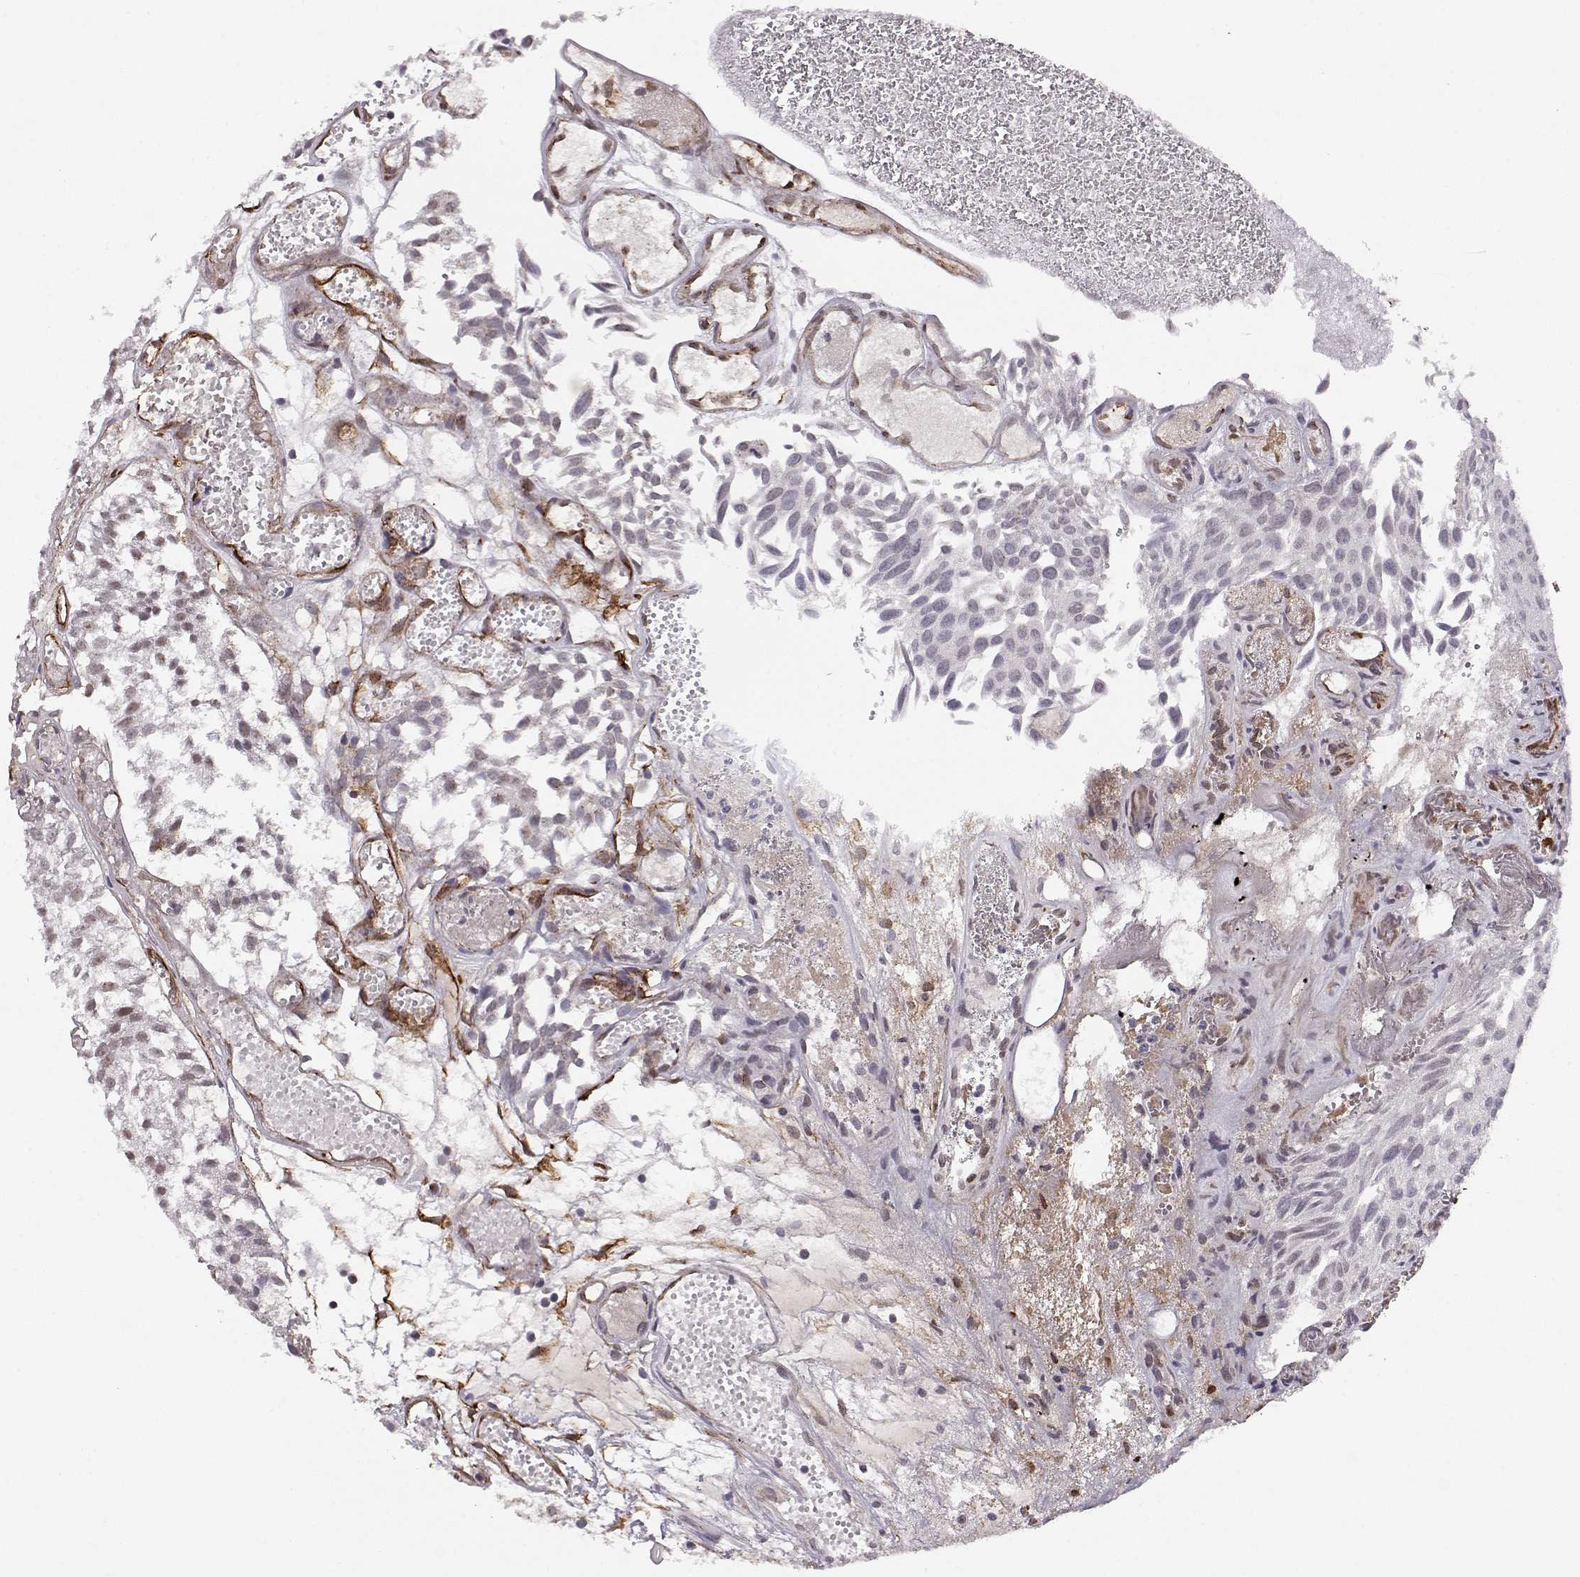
{"staining": {"intensity": "negative", "quantity": "none", "location": "none"}, "tissue": "urothelial cancer", "cell_type": "Tumor cells", "image_type": "cancer", "snomed": [{"axis": "morphology", "description": "Urothelial carcinoma, Low grade"}, {"axis": "topography", "description": "Urinary bladder"}], "caption": "The photomicrograph exhibits no significant staining in tumor cells of urothelial cancer.", "gene": "CIR1", "patient": {"sex": "male", "age": 79}}